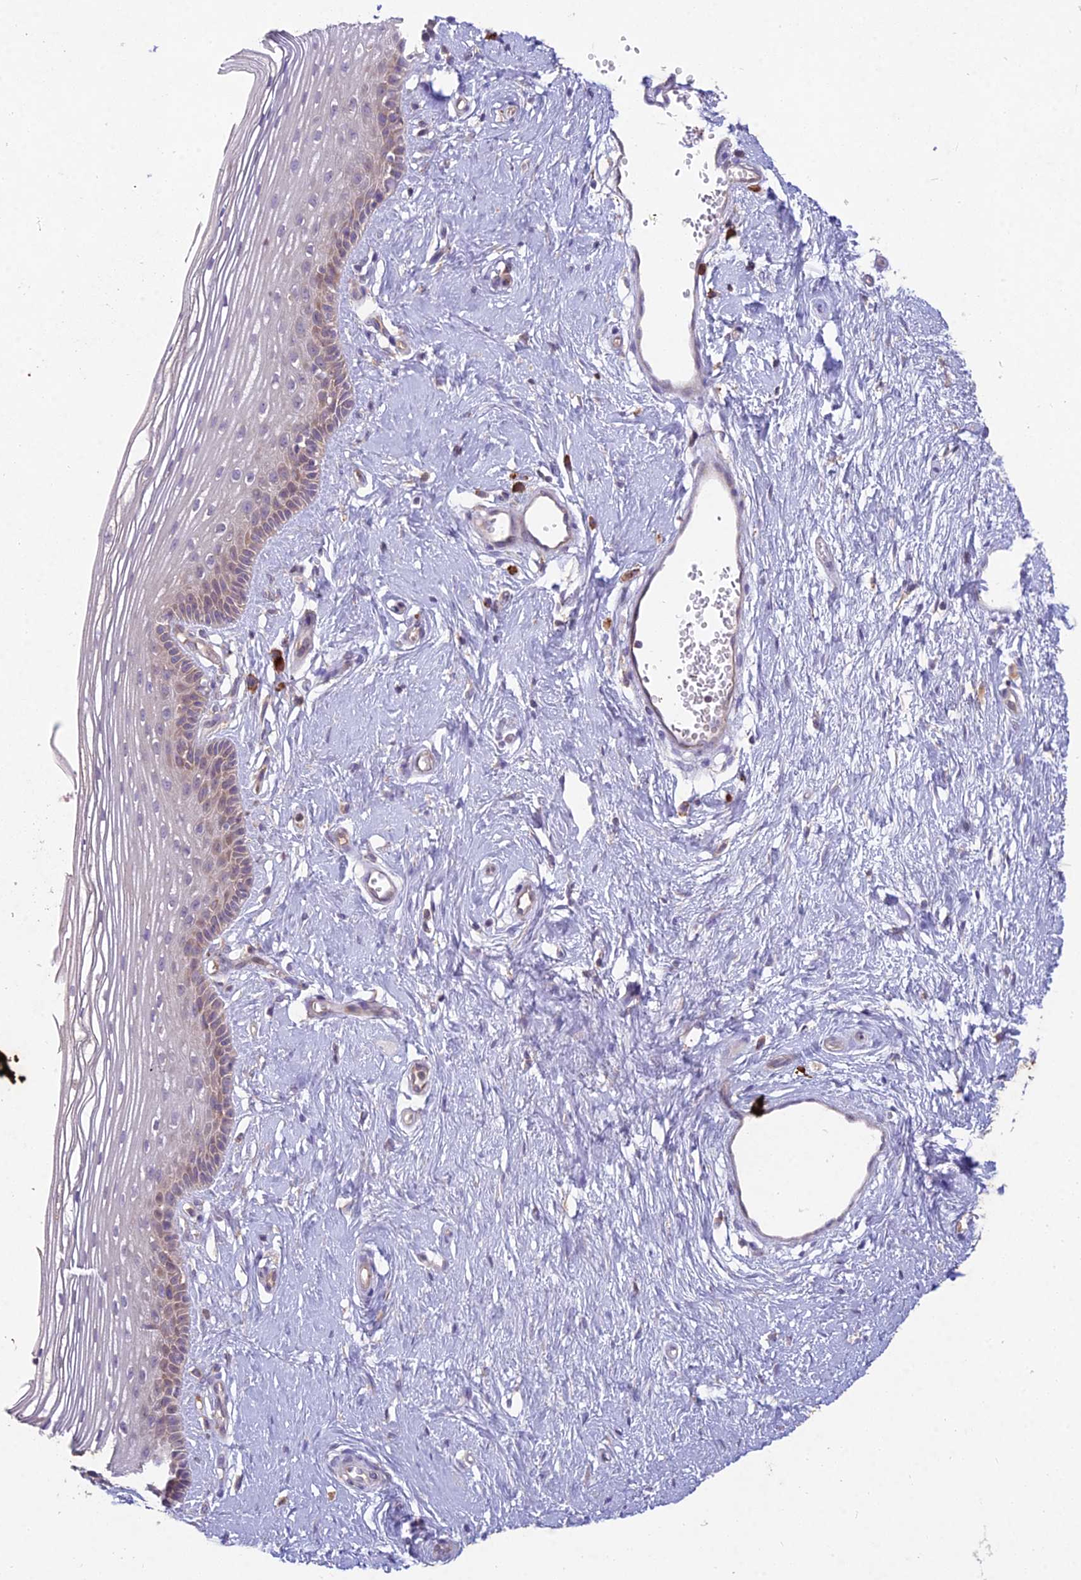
{"staining": {"intensity": "weak", "quantity": "<25%", "location": "cytoplasmic/membranous"}, "tissue": "vagina", "cell_type": "Squamous epithelial cells", "image_type": "normal", "snomed": [{"axis": "morphology", "description": "Normal tissue, NOS"}, {"axis": "topography", "description": "Vagina"}], "caption": "Vagina stained for a protein using immunohistochemistry (IHC) exhibits no positivity squamous epithelial cells.", "gene": "NXNL2", "patient": {"sex": "female", "age": 46}}